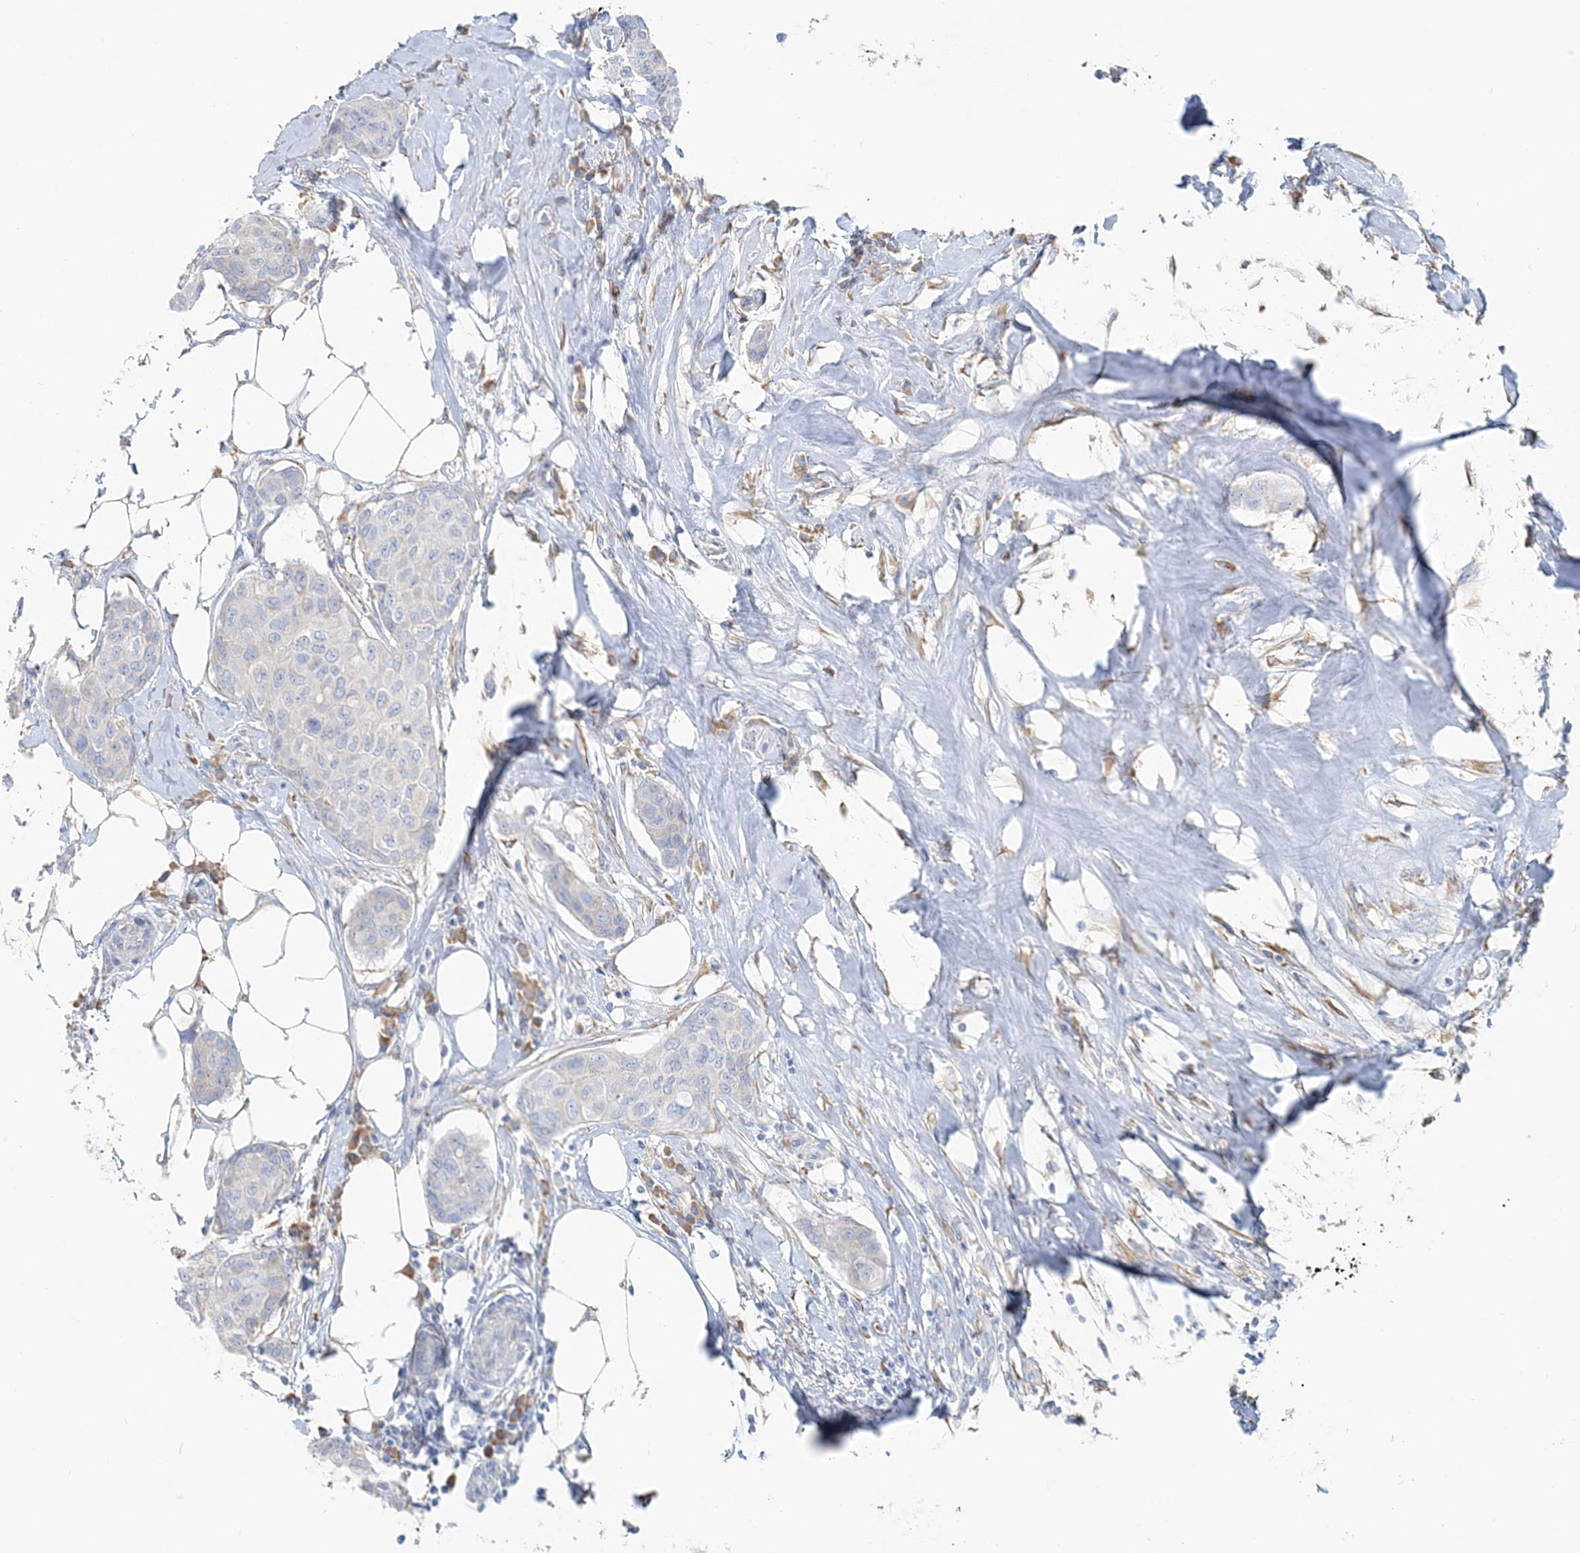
{"staining": {"intensity": "negative", "quantity": "none", "location": "none"}, "tissue": "breast cancer", "cell_type": "Tumor cells", "image_type": "cancer", "snomed": [{"axis": "morphology", "description": "Duct carcinoma"}, {"axis": "topography", "description": "Breast"}], "caption": "Immunohistochemistry (IHC) photomicrograph of neoplastic tissue: human infiltrating ductal carcinoma (breast) stained with DAB demonstrates no significant protein staining in tumor cells.", "gene": "TBC1D5", "patient": {"sex": "female", "age": 80}}